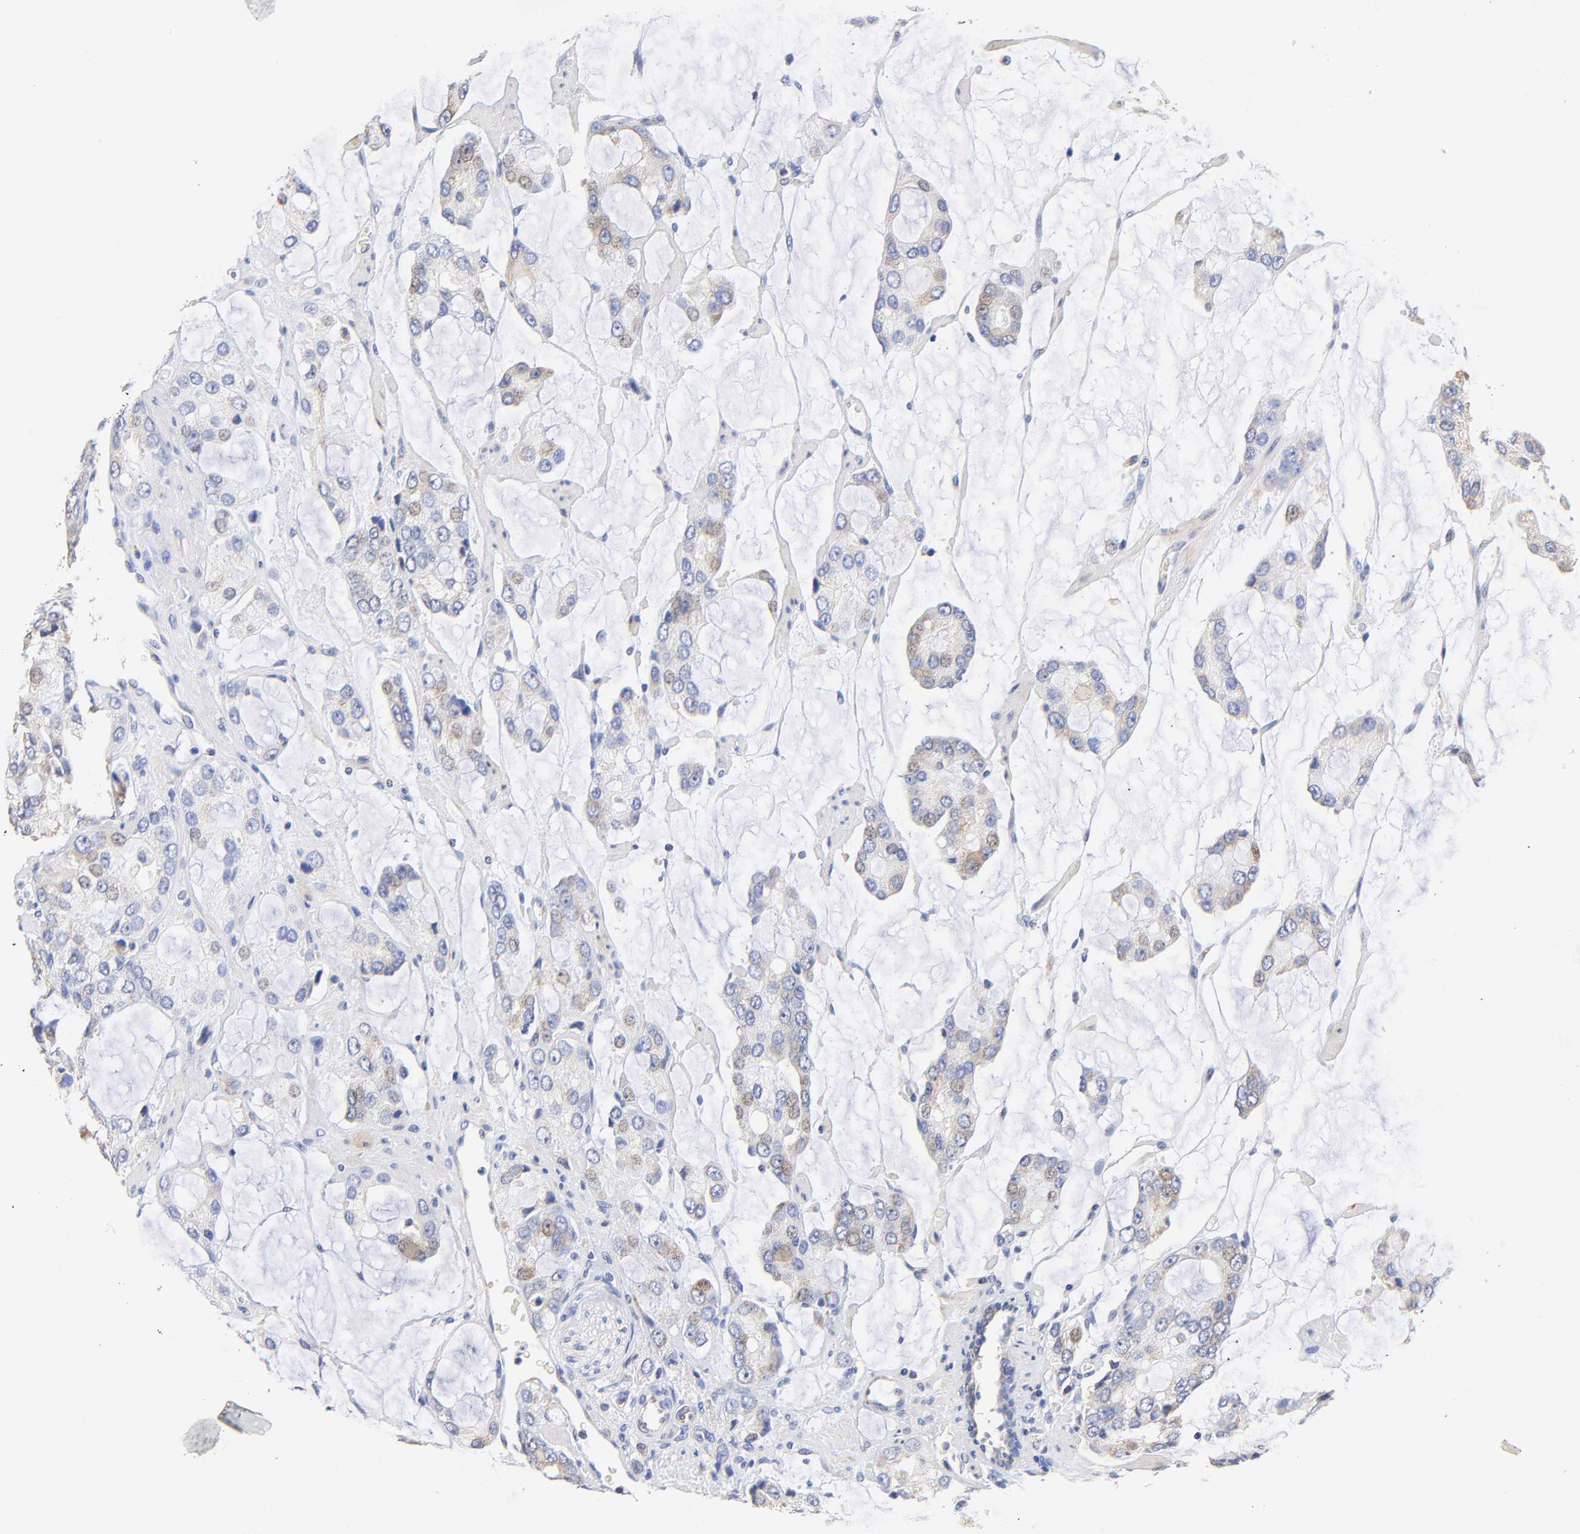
{"staining": {"intensity": "weak", "quantity": "25%-75%", "location": "cytoplasmic/membranous"}, "tissue": "prostate cancer", "cell_type": "Tumor cells", "image_type": "cancer", "snomed": [{"axis": "morphology", "description": "Adenocarcinoma, High grade"}, {"axis": "topography", "description": "Prostate"}], "caption": "Prostate cancer (high-grade adenocarcinoma) stained with DAB immunohistochemistry shows low levels of weak cytoplasmic/membranous expression in about 25%-75% of tumor cells.", "gene": "ATP5F1D", "patient": {"sex": "male", "age": 67}}